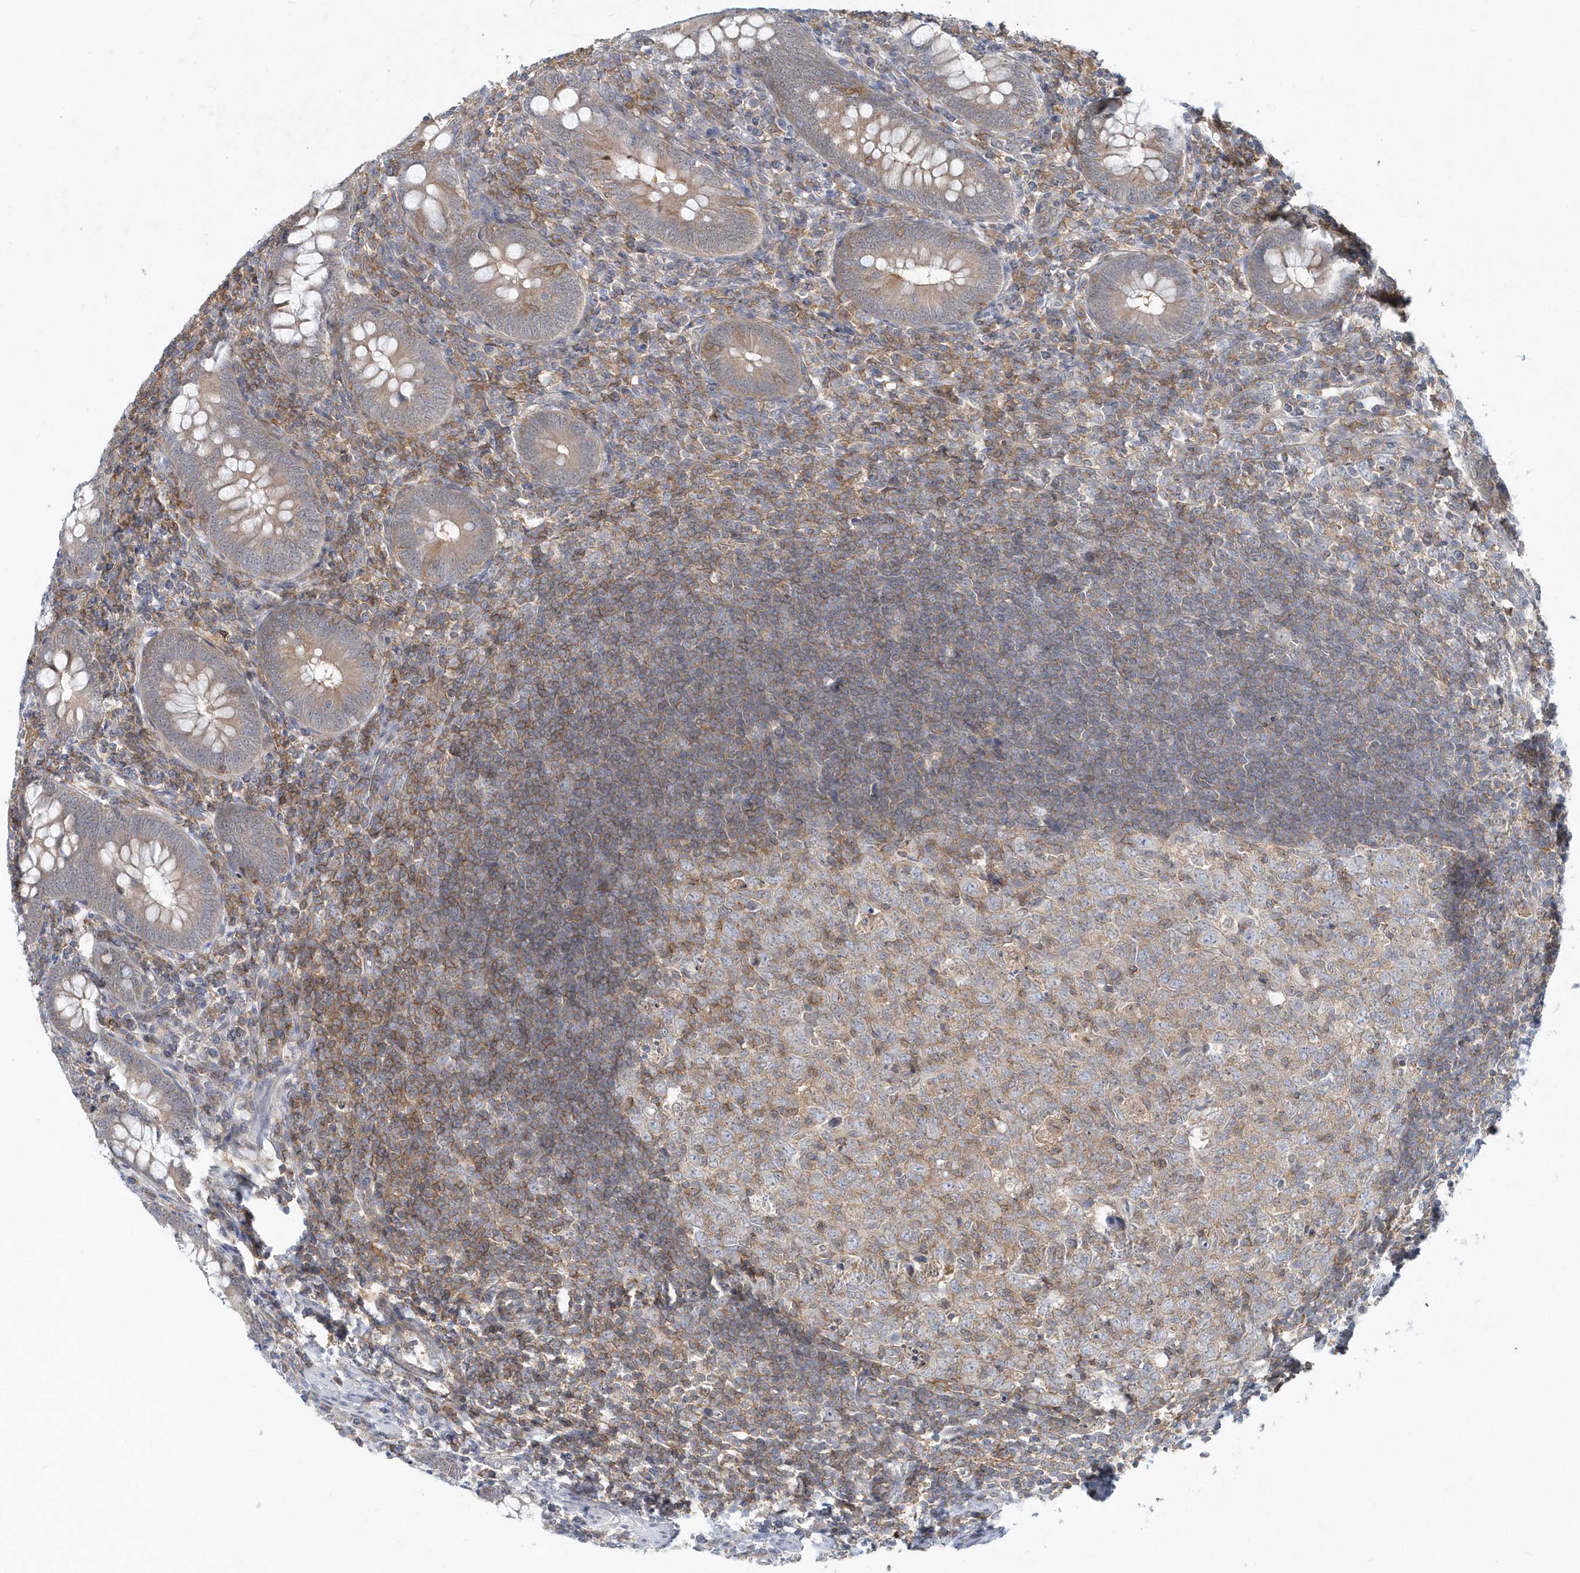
{"staining": {"intensity": "moderate", "quantity": ">75%", "location": "cytoplasmic/membranous"}, "tissue": "appendix", "cell_type": "Glandular cells", "image_type": "normal", "snomed": [{"axis": "morphology", "description": "Normal tissue, NOS"}, {"axis": "topography", "description": "Appendix"}], "caption": "Immunohistochemistry (DAB (3,3'-diaminobenzidine)) staining of benign appendix shows moderate cytoplasmic/membranous protein expression in about >75% of glandular cells.", "gene": "RNF7", "patient": {"sex": "male", "age": 14}}